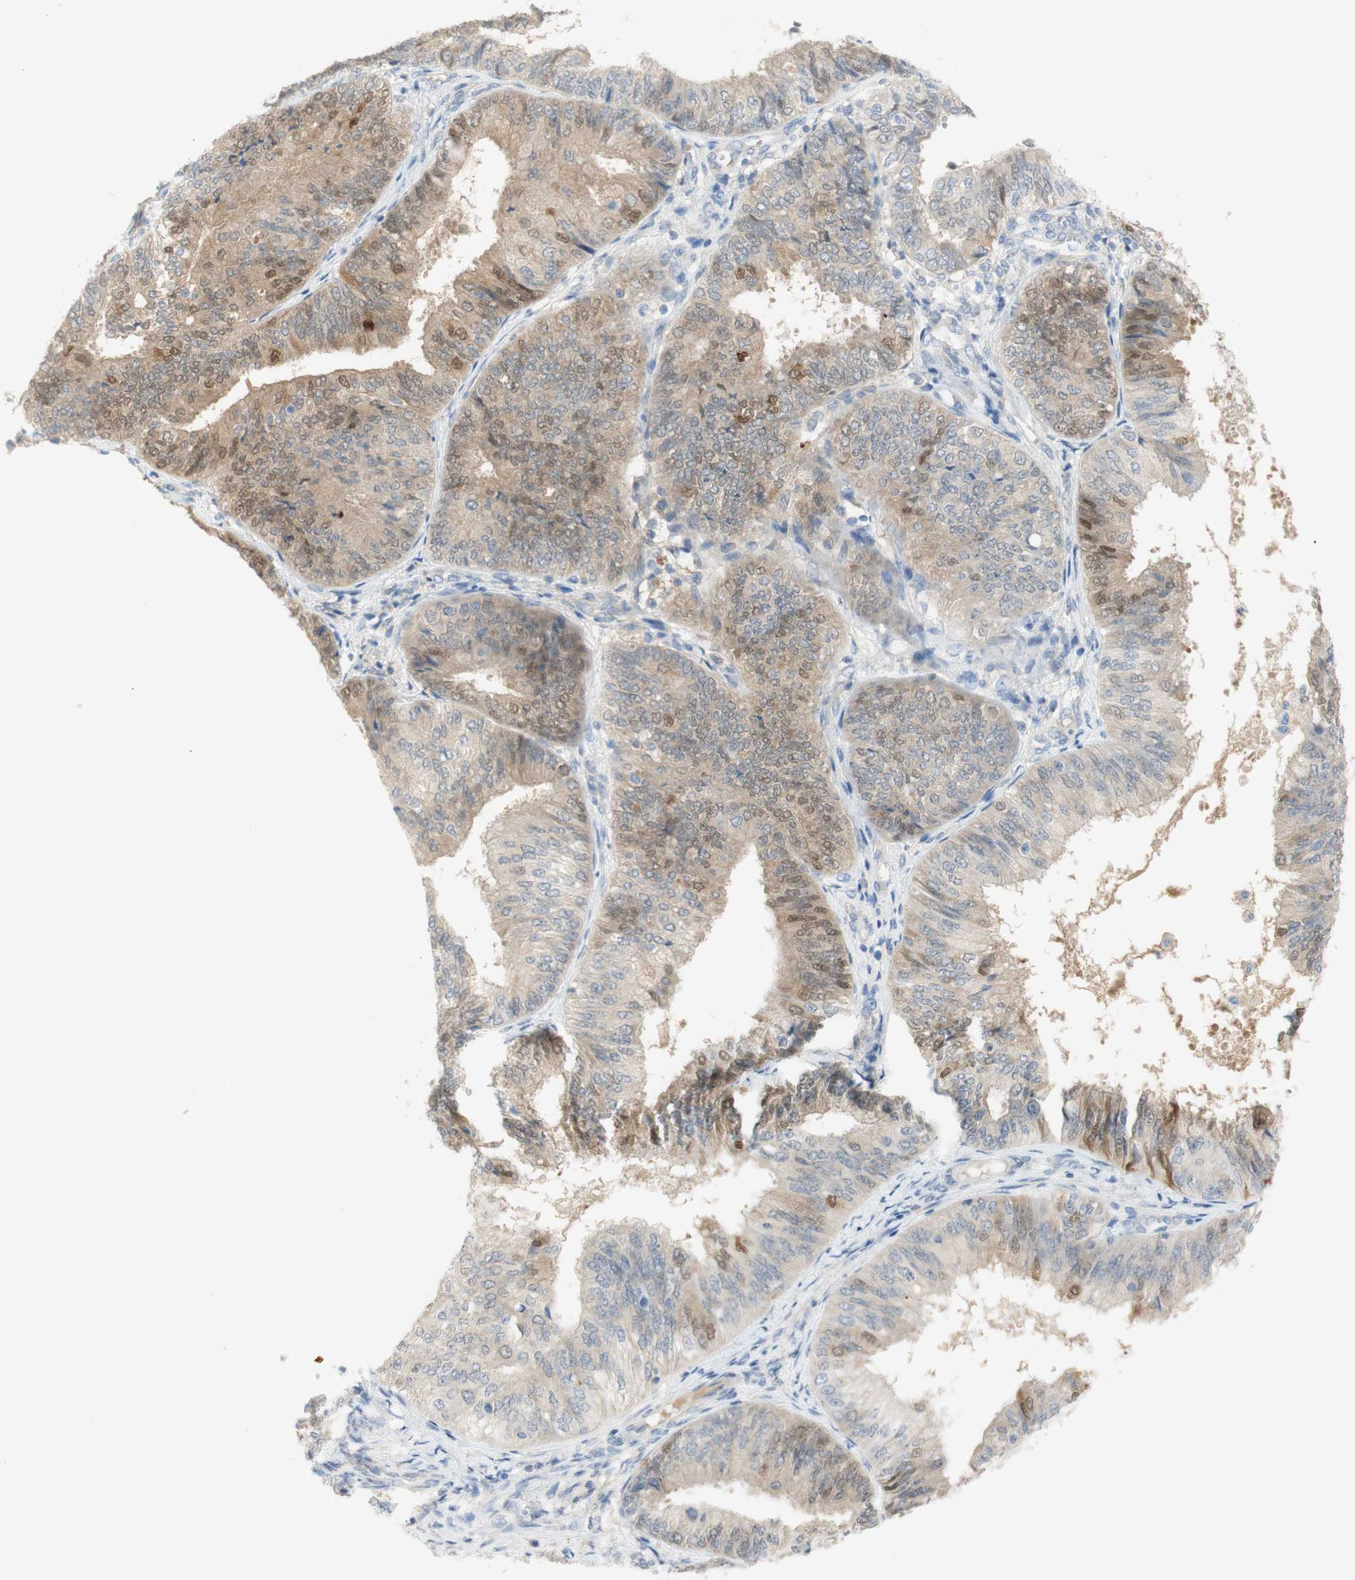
{"staining": {"intensity": "weak", "quantity": ">75%", "location": "cytoplasmic/membranous,nuclear"}, "tissue": "endometrial cancer", "cell_type": "Tumor cells", "image_type": "cancer", "snomed": [{"axis": "morphology", "description": "Adenocarcinoma, NOS"}, {"axis": "topography", "description": "Endometrium"}], "caption": "Brown immunohistochemical staining in adenocarcinoma (endometrial) shows weak cytoplasmic/membranous and nuclear positivity in approximately >75% of tumor cells.", "gene": "SELENBP1", "patient": {"sex": "female", "age": 58}}